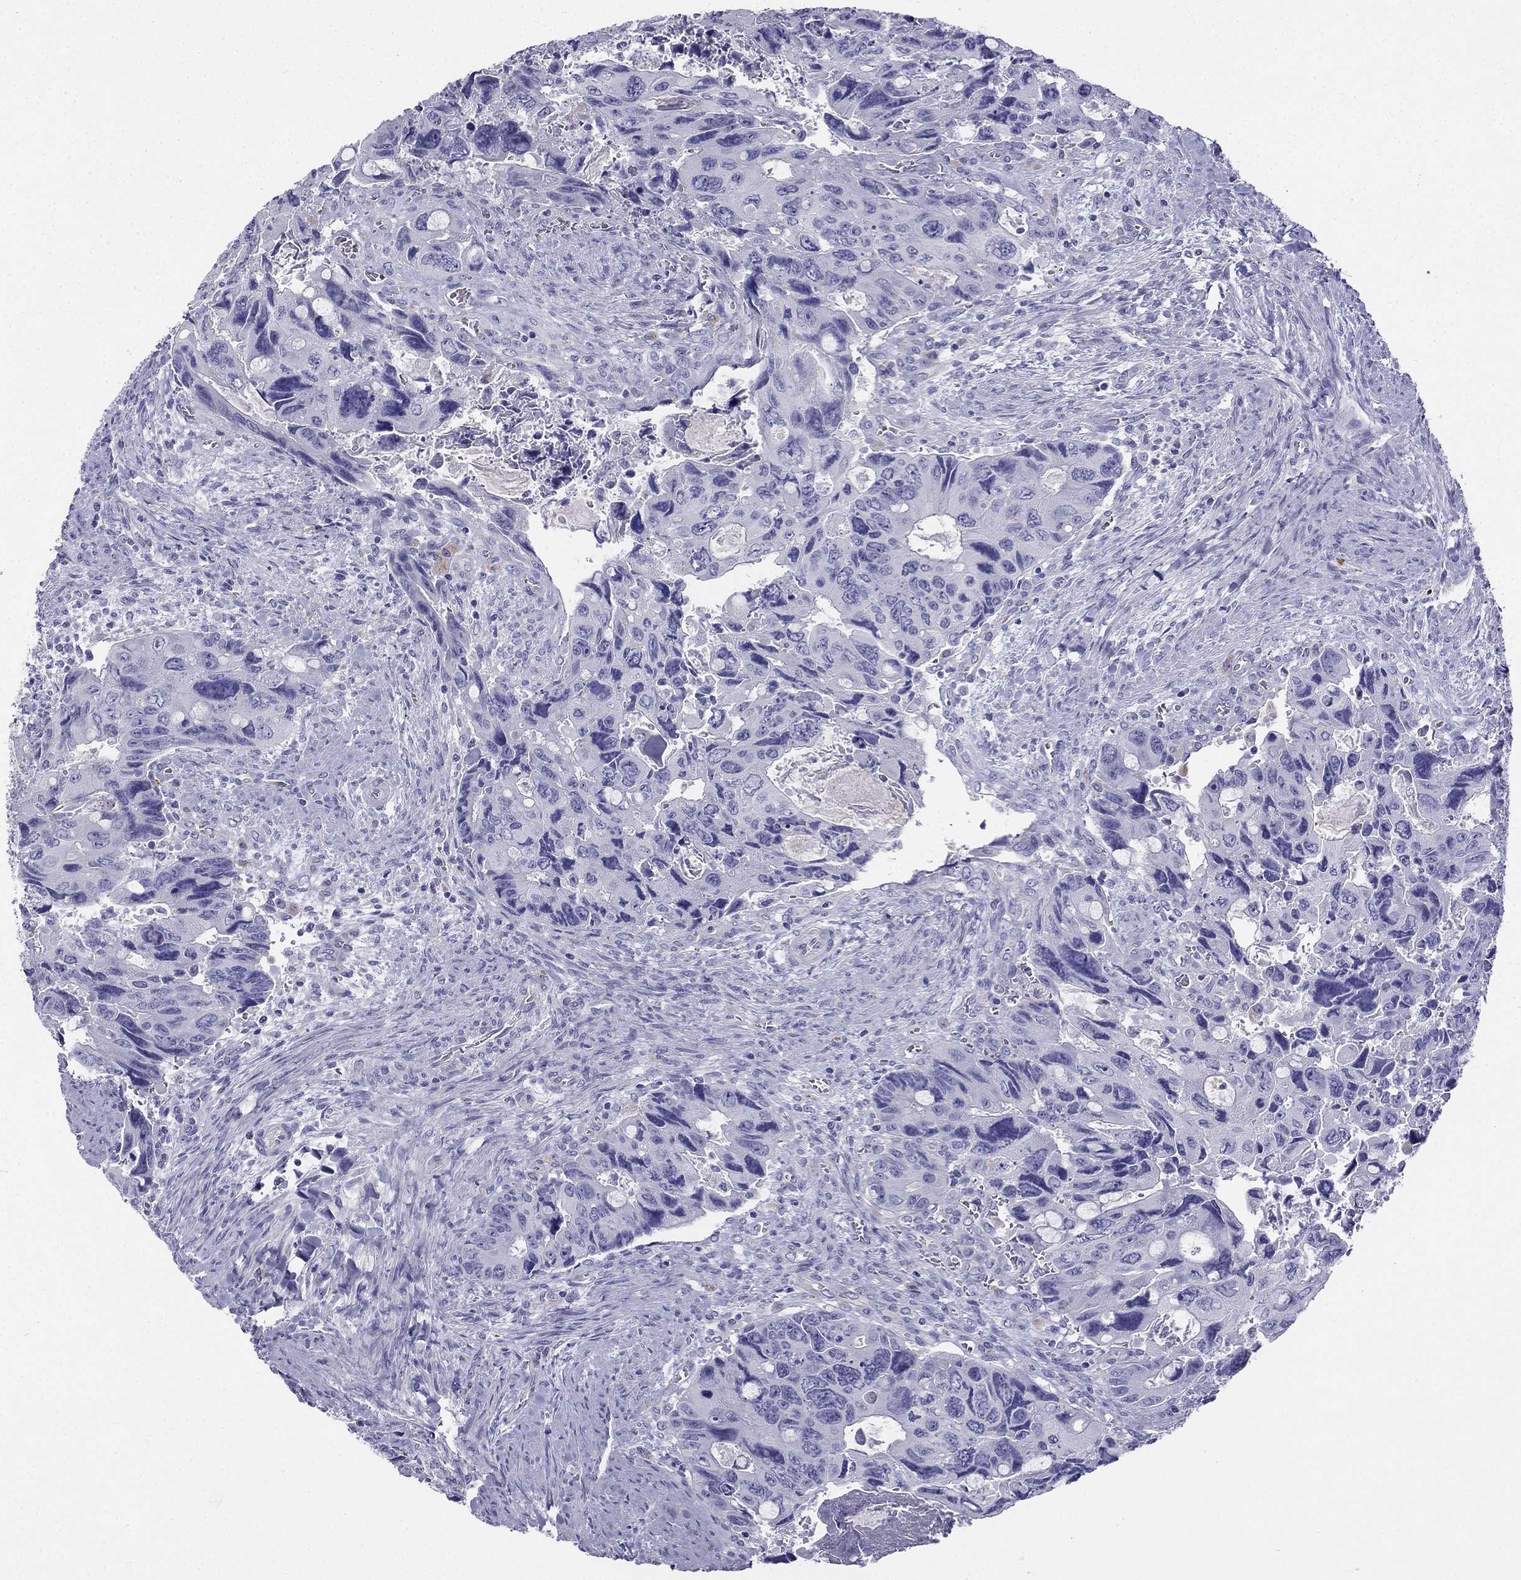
{"staining": {"intensity": "negative", "quantity": "none", "location": "none"}, "tissue": "colorectal cancer", "cell_type": "Tumor cells", "image_type": "cancer", "snomed": [{"axis": "morphology", "description": "Adenocarcinoma, NOS"}, {"axis": "topography", "description": "Rectum"}], "caption": "Tumor cells are negative for protein expression in human colorectal adenocarcinoma.", "gene": "ALOXE3", "patient": {"sex": "male", "age": 62}}